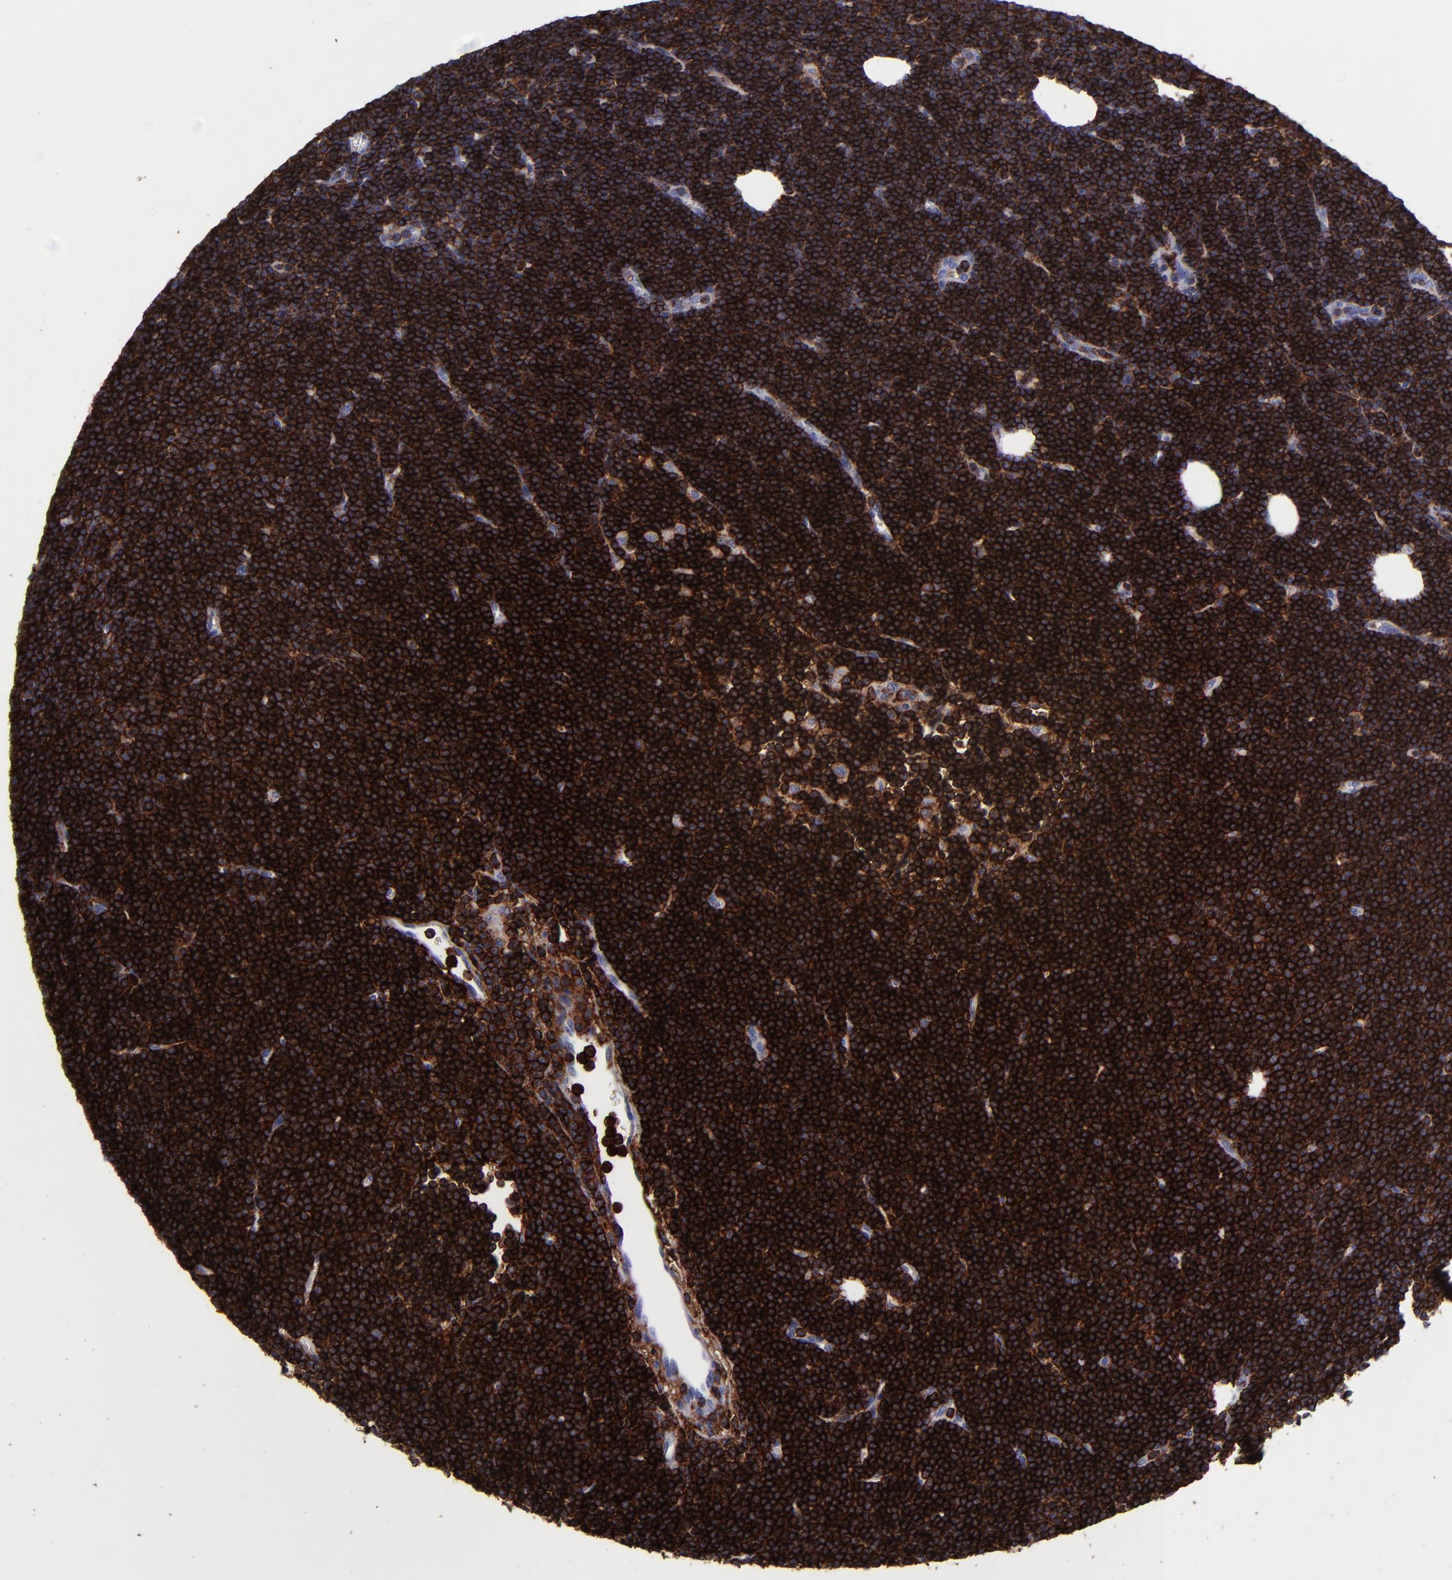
{"staining": {"intensity": "strong", "quantity": ">75%", "location": "cytoplasmic/membranous"}, "tissue": "lymphoma", "cell_type": "Tumor cells", "image_type": "cancer", "snomed": [{"axis": "morphology", "description": "Malignant lymphoma, non-Hodgkin's type, Low grade"}, {"axis": "topography", "description": "Lymph node"}], "caption": "Human malignant lymphoma, non-Hodgkin's type (low-grade) stained for a protein (brown) displays strong cytoplasmic/membranous positive staining in approximately >75% of tumor cells.", "gene": "ICAM3", "patient": {"sex": "female", "age": 73}}